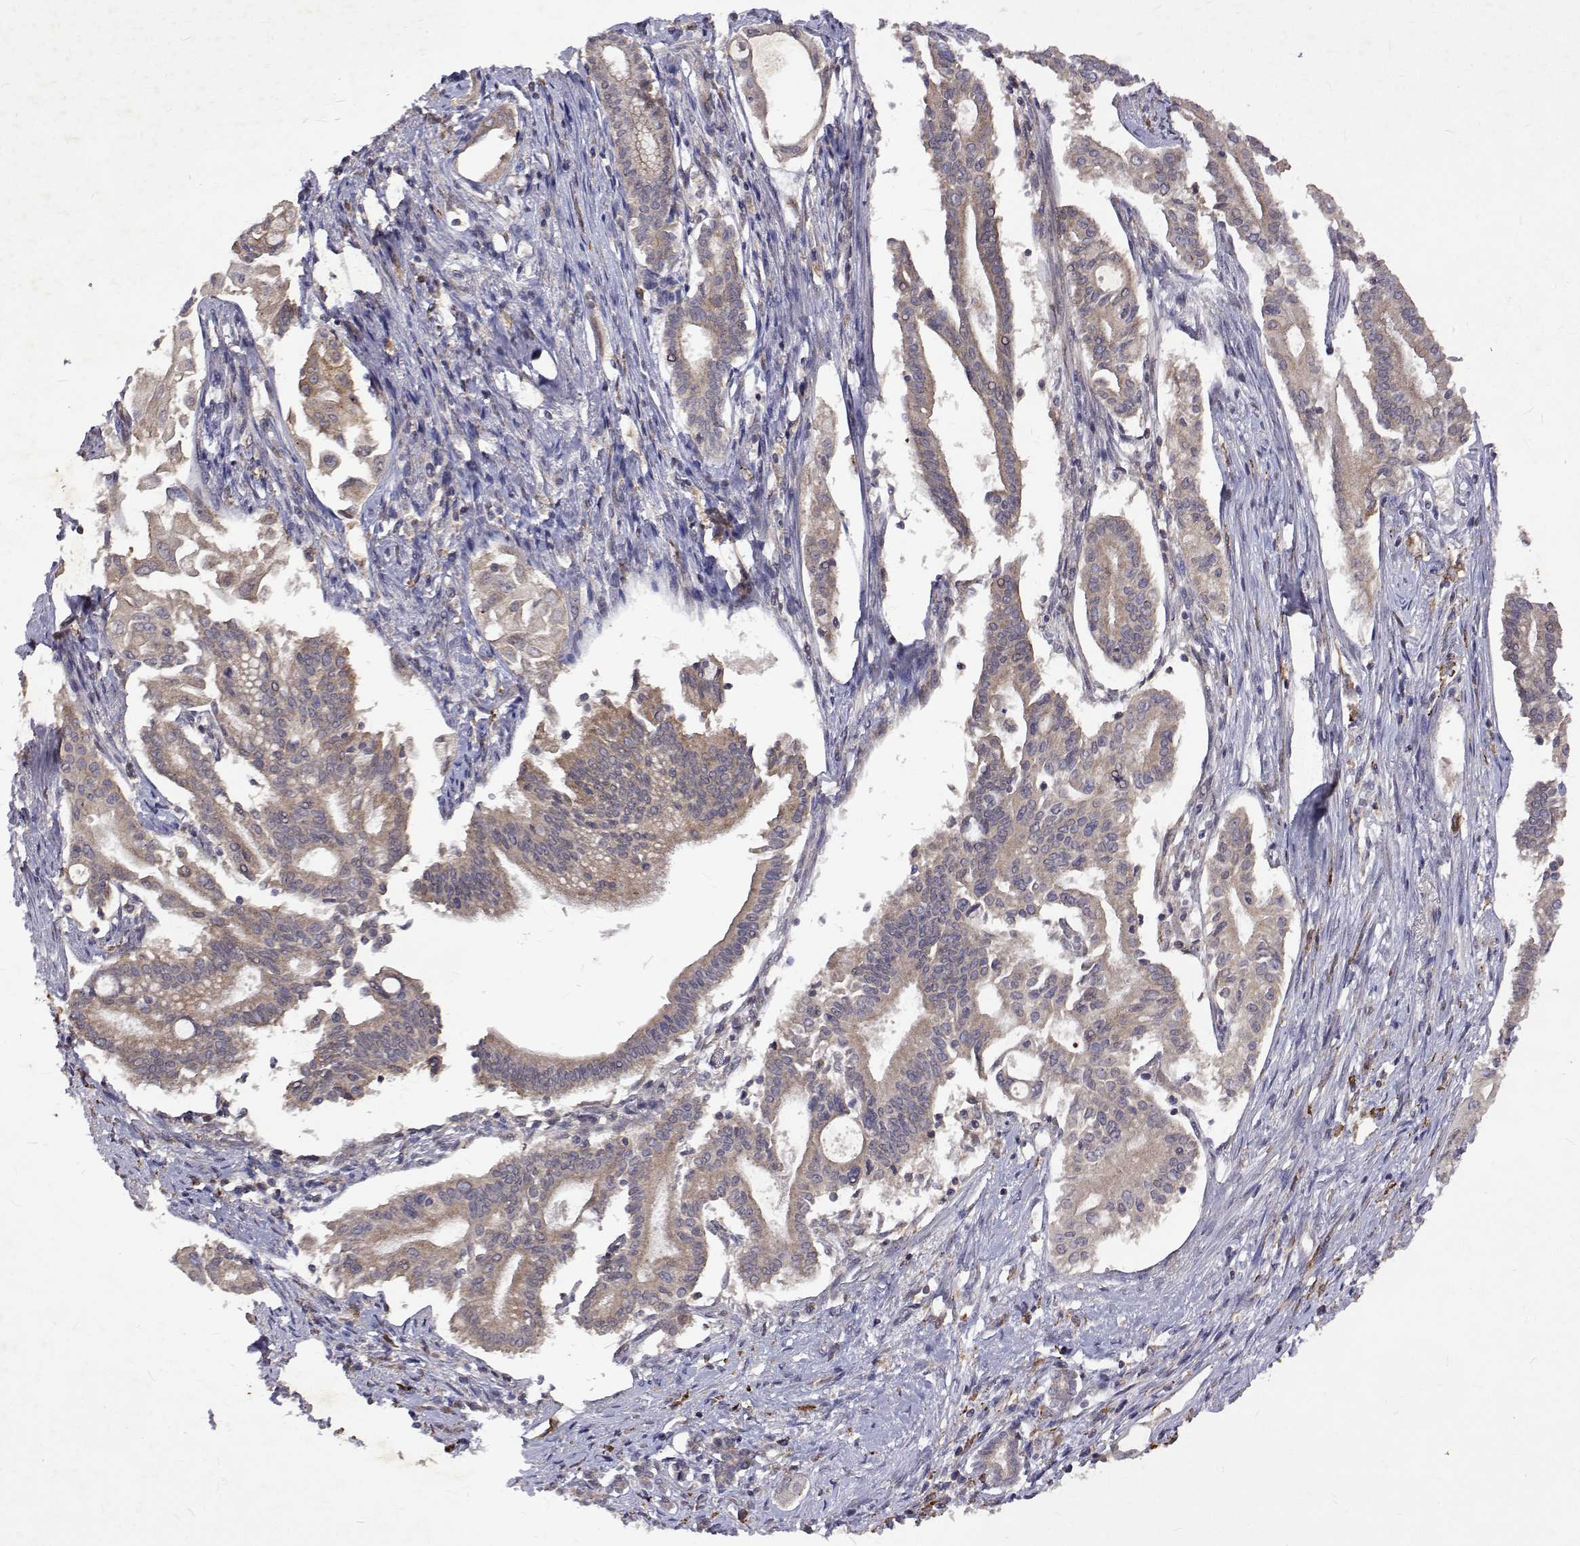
{"staining": {"intensity": "weak", "quantity": ">75%", "location": "cytoplasmic/membranous"}, "tissue": "pancreatic cancer", "cell_type": "Tumor cells", "image_type": "cancer", "snomed": [{"axis": "morphology", "description": "Adenocarcinoma, NOS"}, {"axis": "topography", "description": "Pancreas"}], "caption": "Tumor cells reveal low levels of weak cytoplasmic/membranous expression in about >75% of cells in pancreatic adenocarcinoma. (Stains: DAB in brown, nuclei in blue, Microscopy: brightfield microscopy at high magnification).", "gene": "ALKBH8", "patient": {"sex": "female", "age": 68}}